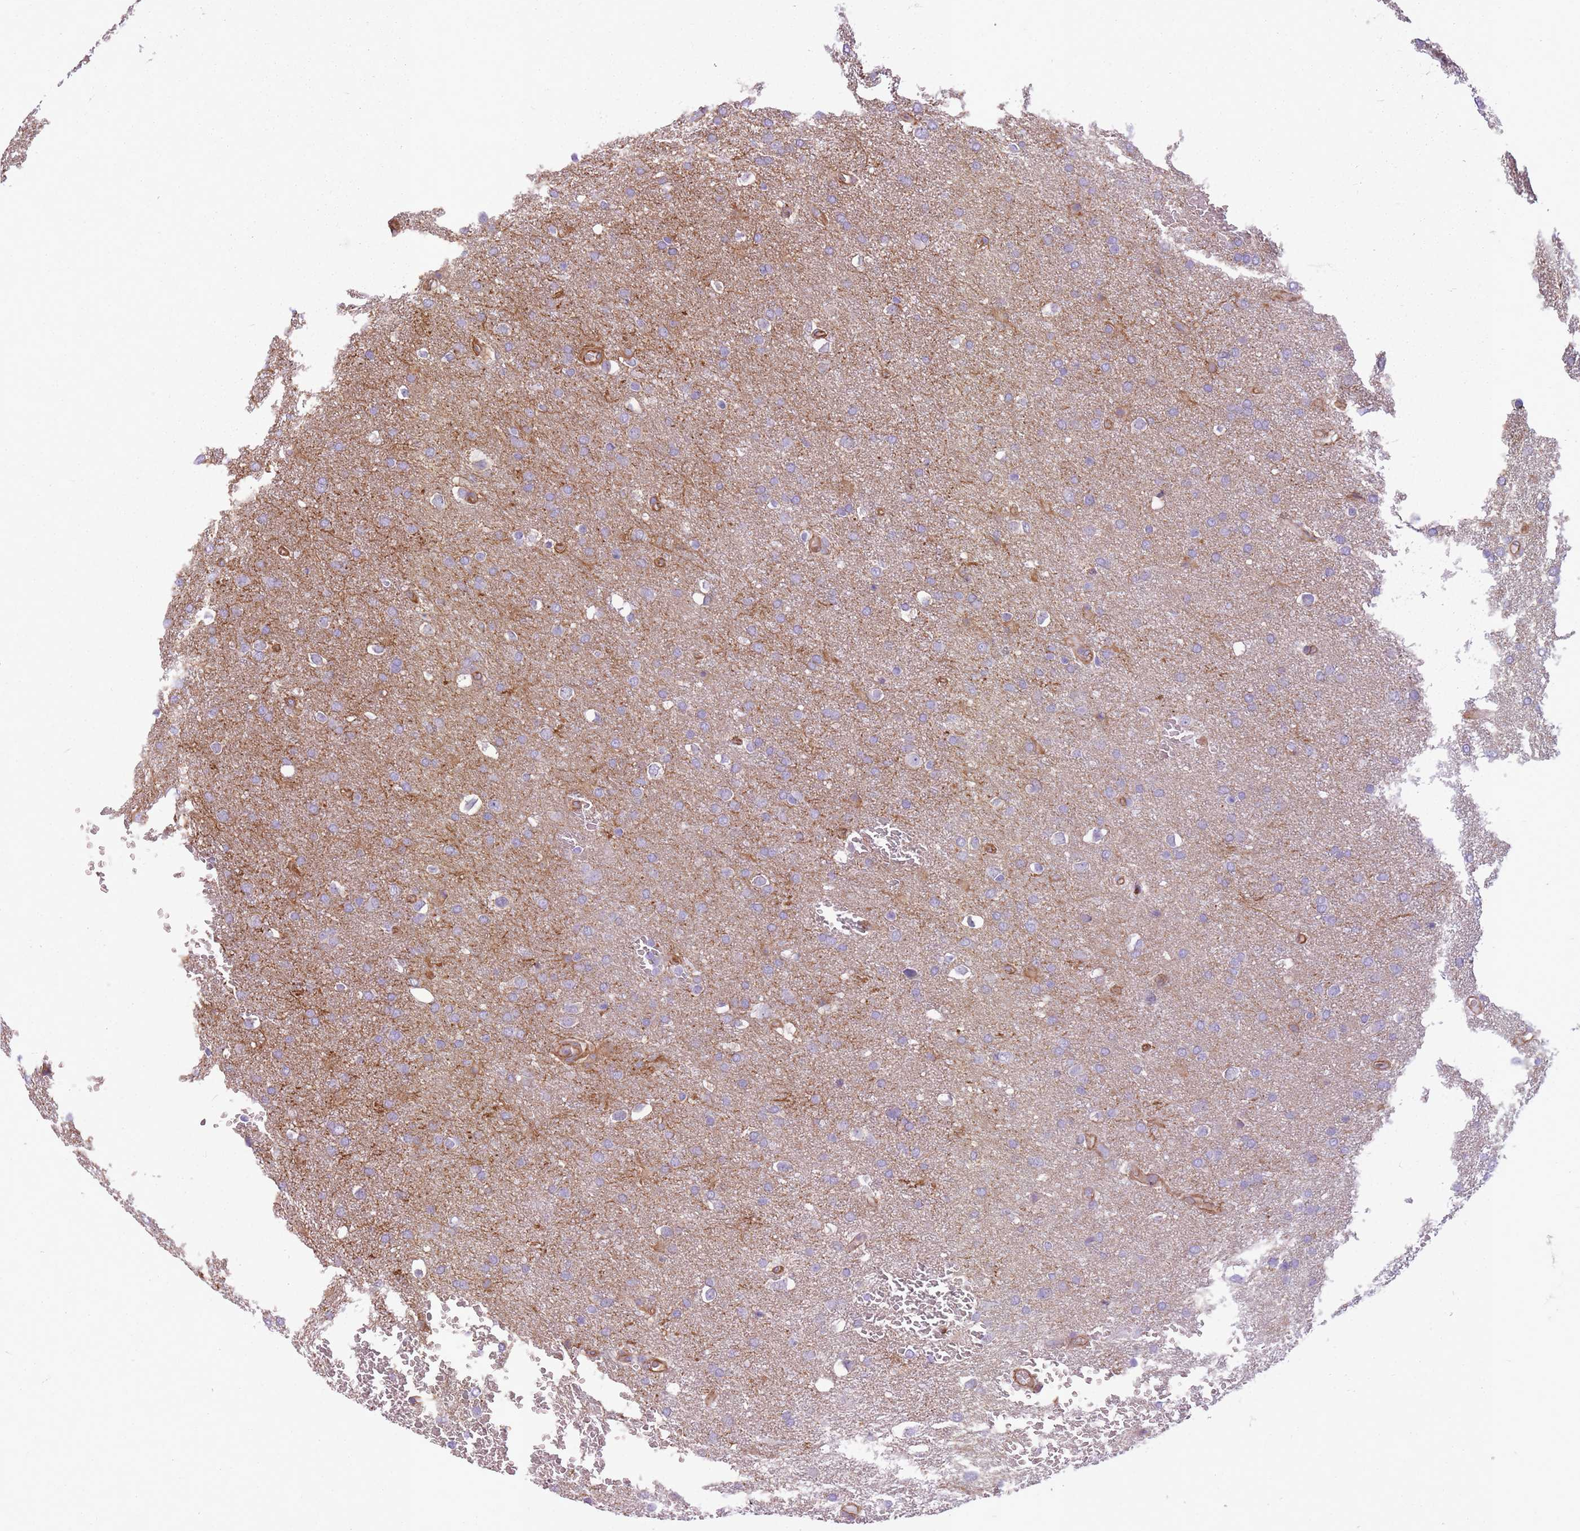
{"staining": {"intensity": "weak", "quantity": "<25%", "location": "cytoplasmic/membranous"}, "tissue": "glioma", "cell_type": "Tumor cells", "image_type": "cancer", "snomed": [{"axis": "morphology", "description": "Glioma, malignant, Low grade"}, {"axis": "topography", "description": "Brain"}], "caption": "Immunohistochemistry (IHC) of malignant glioma (low-grade) displays no staining in tumor cells.", "gene": "ADD1", "patient": {"sex": "female", "age": 32}}